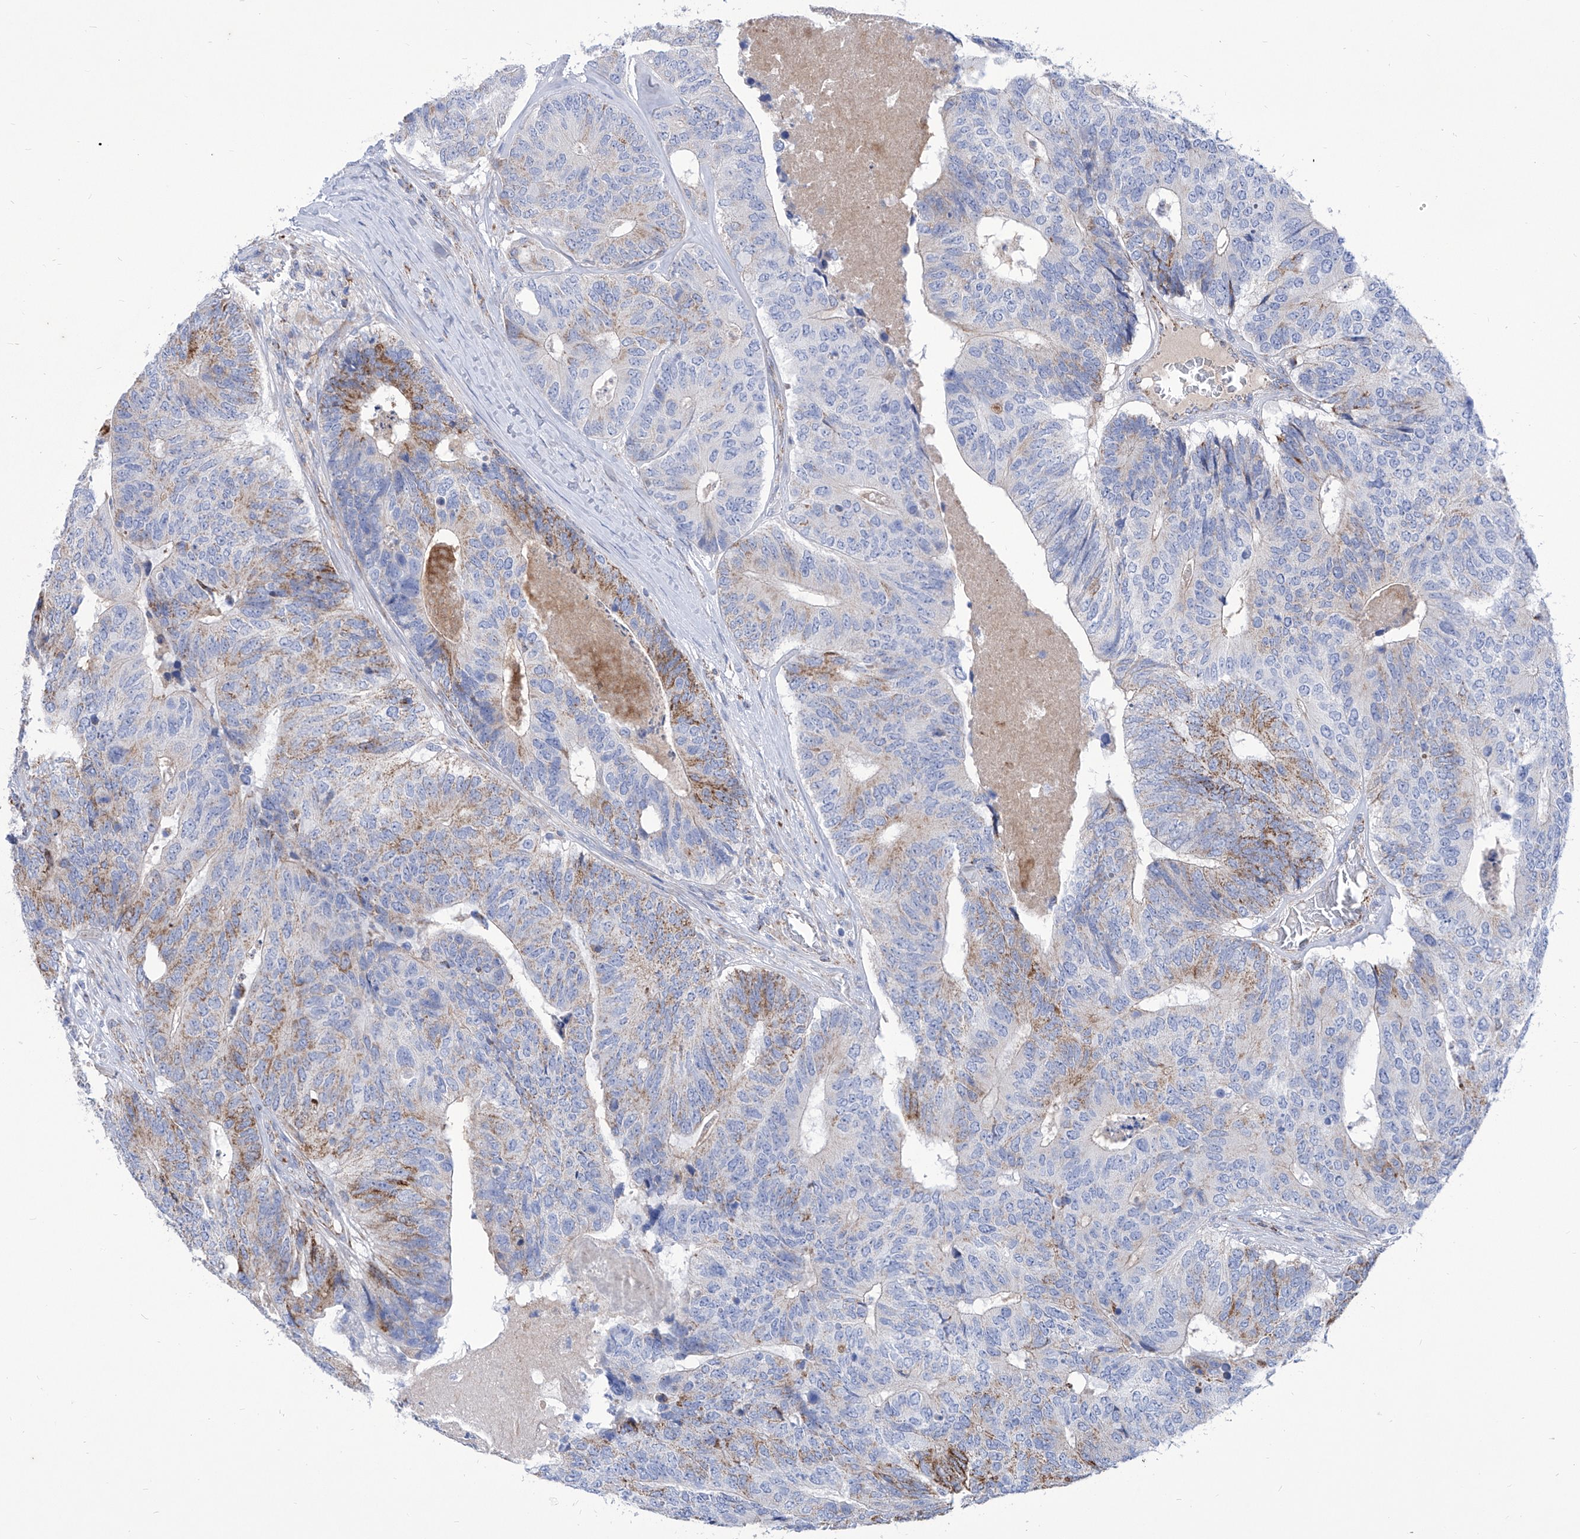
{"staining": {"intensity": "moderate", "quantity": "<25%", "location": "cytoplasmic/membranous"}, "tissue": "colorectal cancer", "cell_type": "Tumor cells", "image_type": "cancer", "snomed": [{"axis": "morphology", "description": "Adenocarcinoma, NOS"}, {"axis": "topography", "description": "Colon"}], "caption": "Immunohistochemistry of human colorectal cancer (adenocarcinoma) displays low levels of moderate cytoplasmic/membranous positivity in about <25% of tumor cells.", "gene": "SRBD1", "patient": {"sex": "female", "age": 67}}